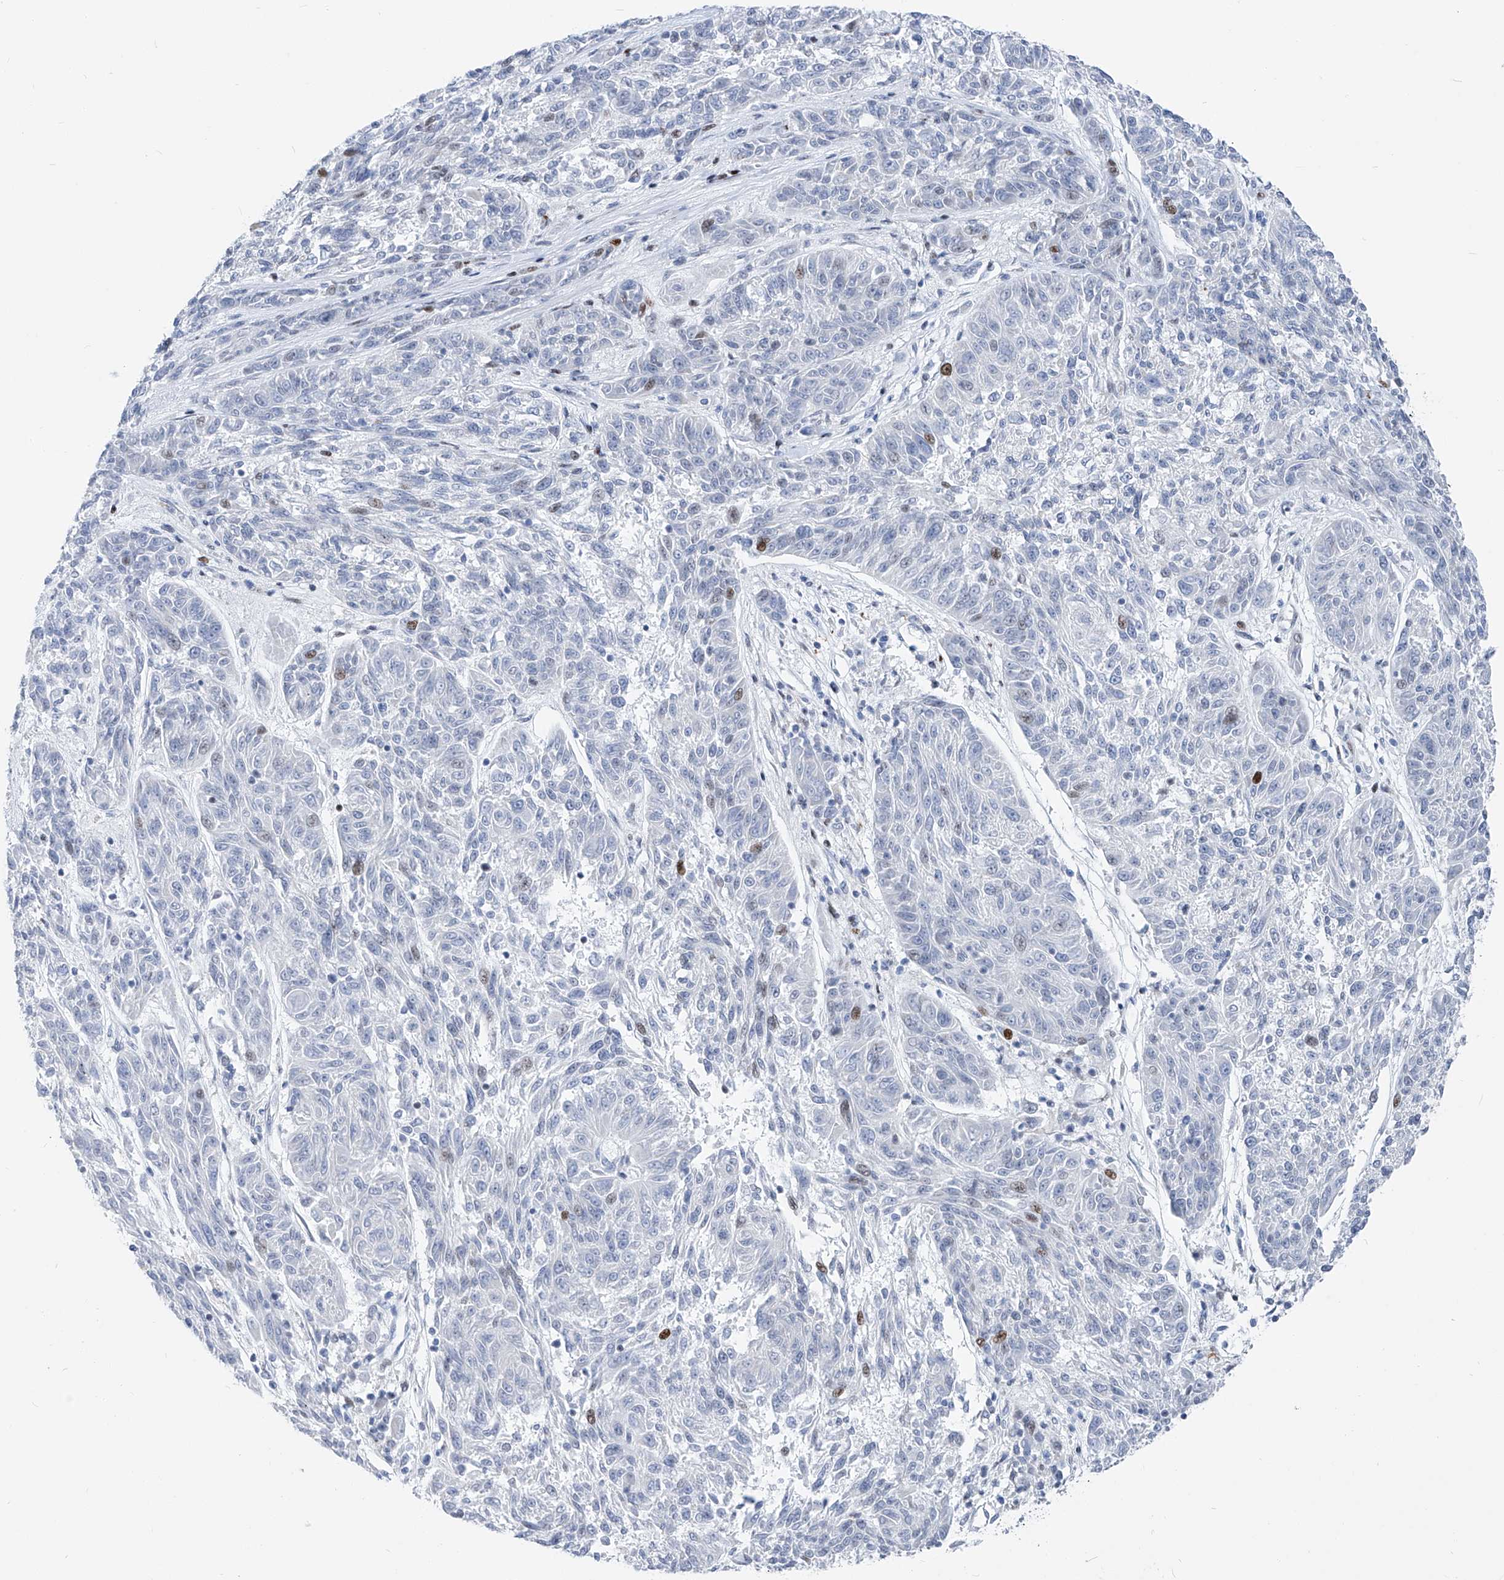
{"staining": {"intensity": "moderate", "quantity": "<25%", "location": "nuclear"}, "tissue": "melanoma", "cell_type": "Tumor cells", "image_type": "cancer", "snomed": [{"axis": "morphology", "description": "Malignant melanoma, NOS"}, {"axis": "topography", "description": "Skin"}], "caption": "Moderate nuclear expression is appreciated in approximately <25% of tumor cells in melanoma. (Brightfield microscopy of DAB IHC at high magnification).", "gene": "FRS3", "patient": {"sex": "male", "age": 53}}